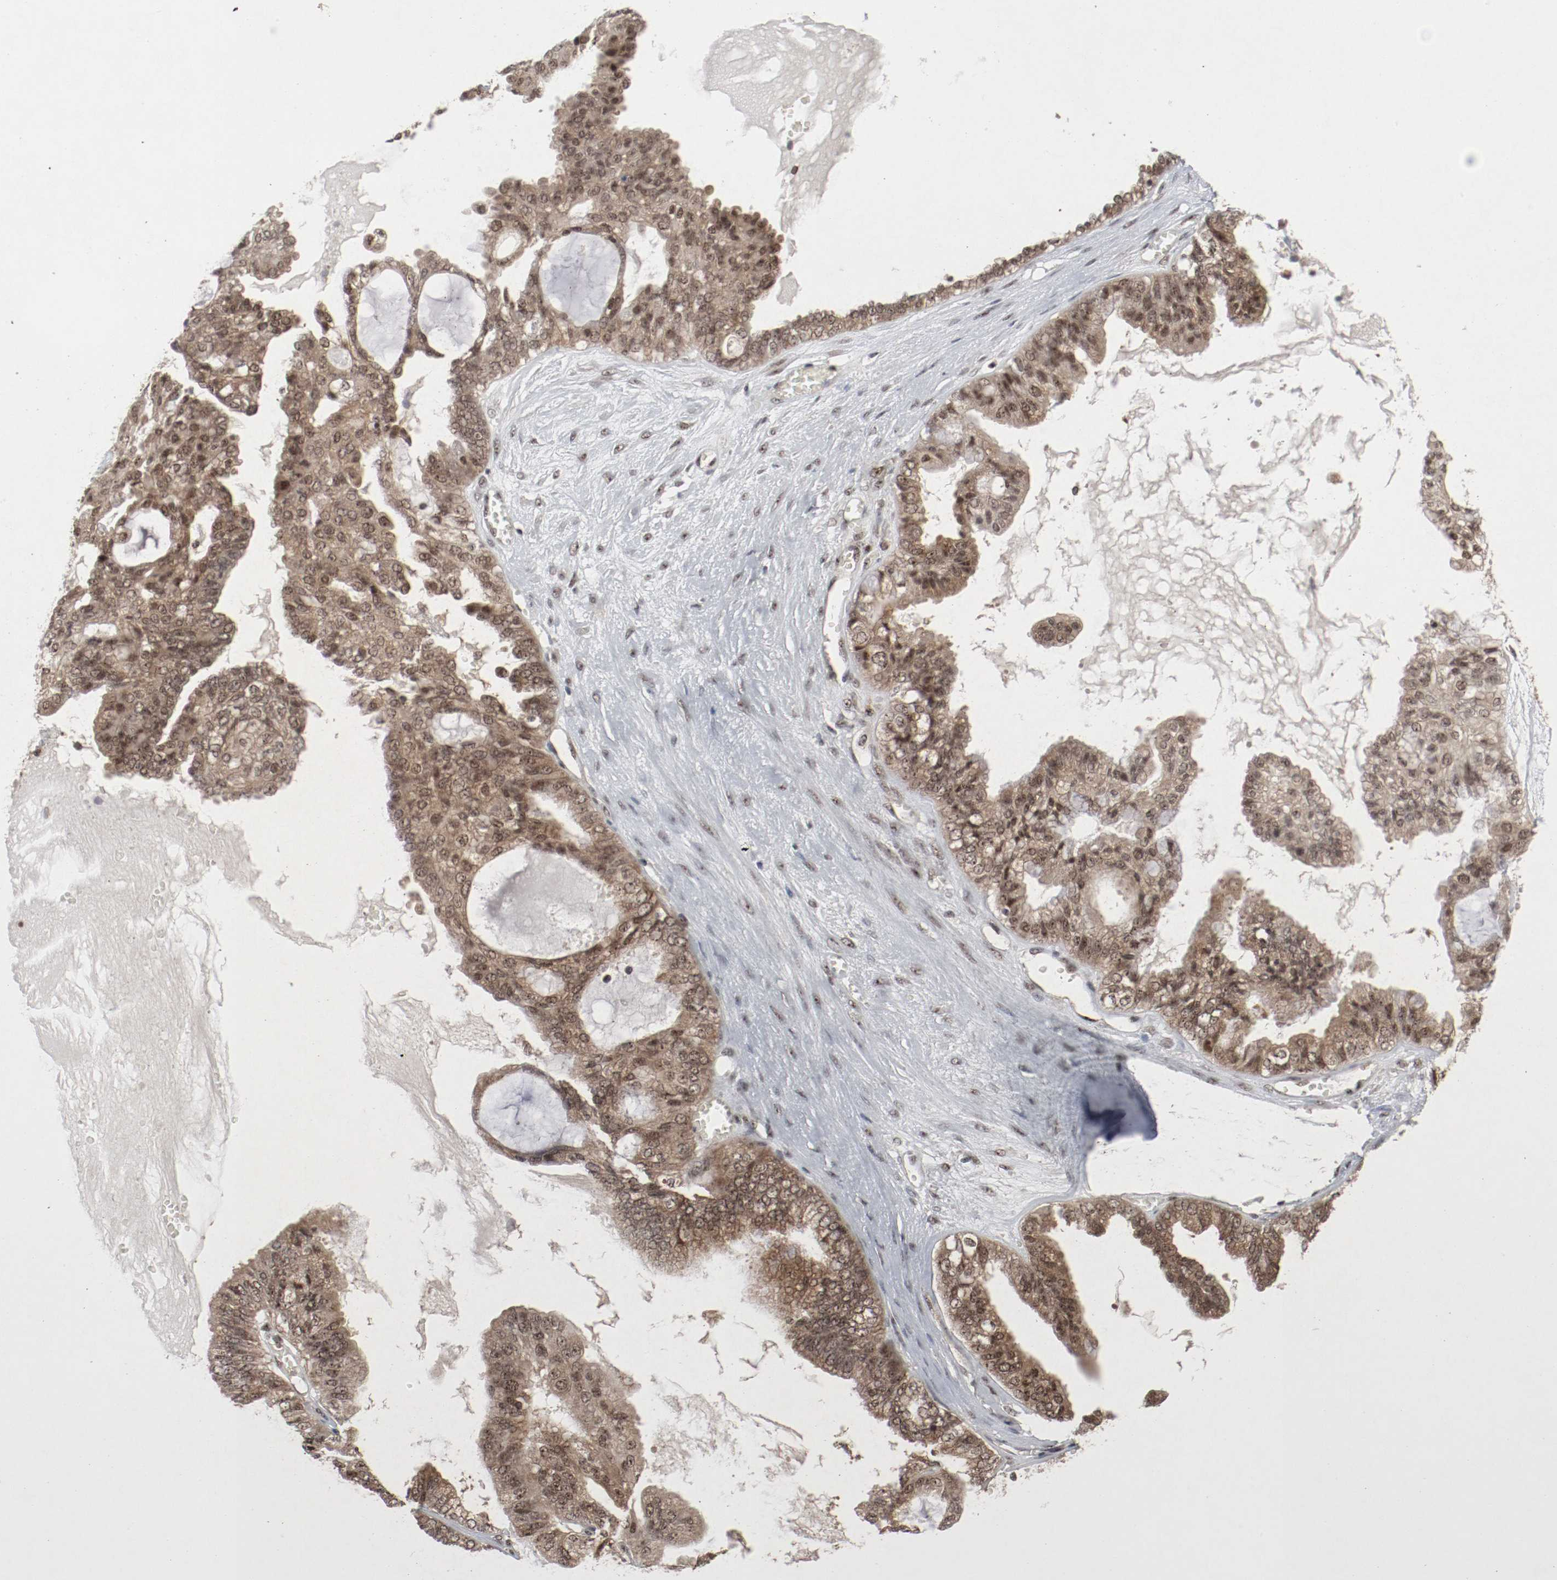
{"staining": {"intensity": "moderate", "quantity": ">75%", "location": "cytoplasmic/membranous,nuclear"}, "tissue": "ovarian cancer", "cell_type": "Tumor cells", "image_type": "cancer", "snomed": [{"axis": "morphology", "description": "Carcinoma, NOS"}, {"axis": "morphology", "description": "Carcinoma, endometroid"}, {"axis": "topography", "description": "Ovary"}], "caption": "Carcinoma (ovarian) stained with a brown dye shows moderate cytoplasmic/membranous and nuclear positive staining in approximately >75% of tumor cells.", "gene": "CSNK2B", "patient": {"sex": "female", "age": 50}}